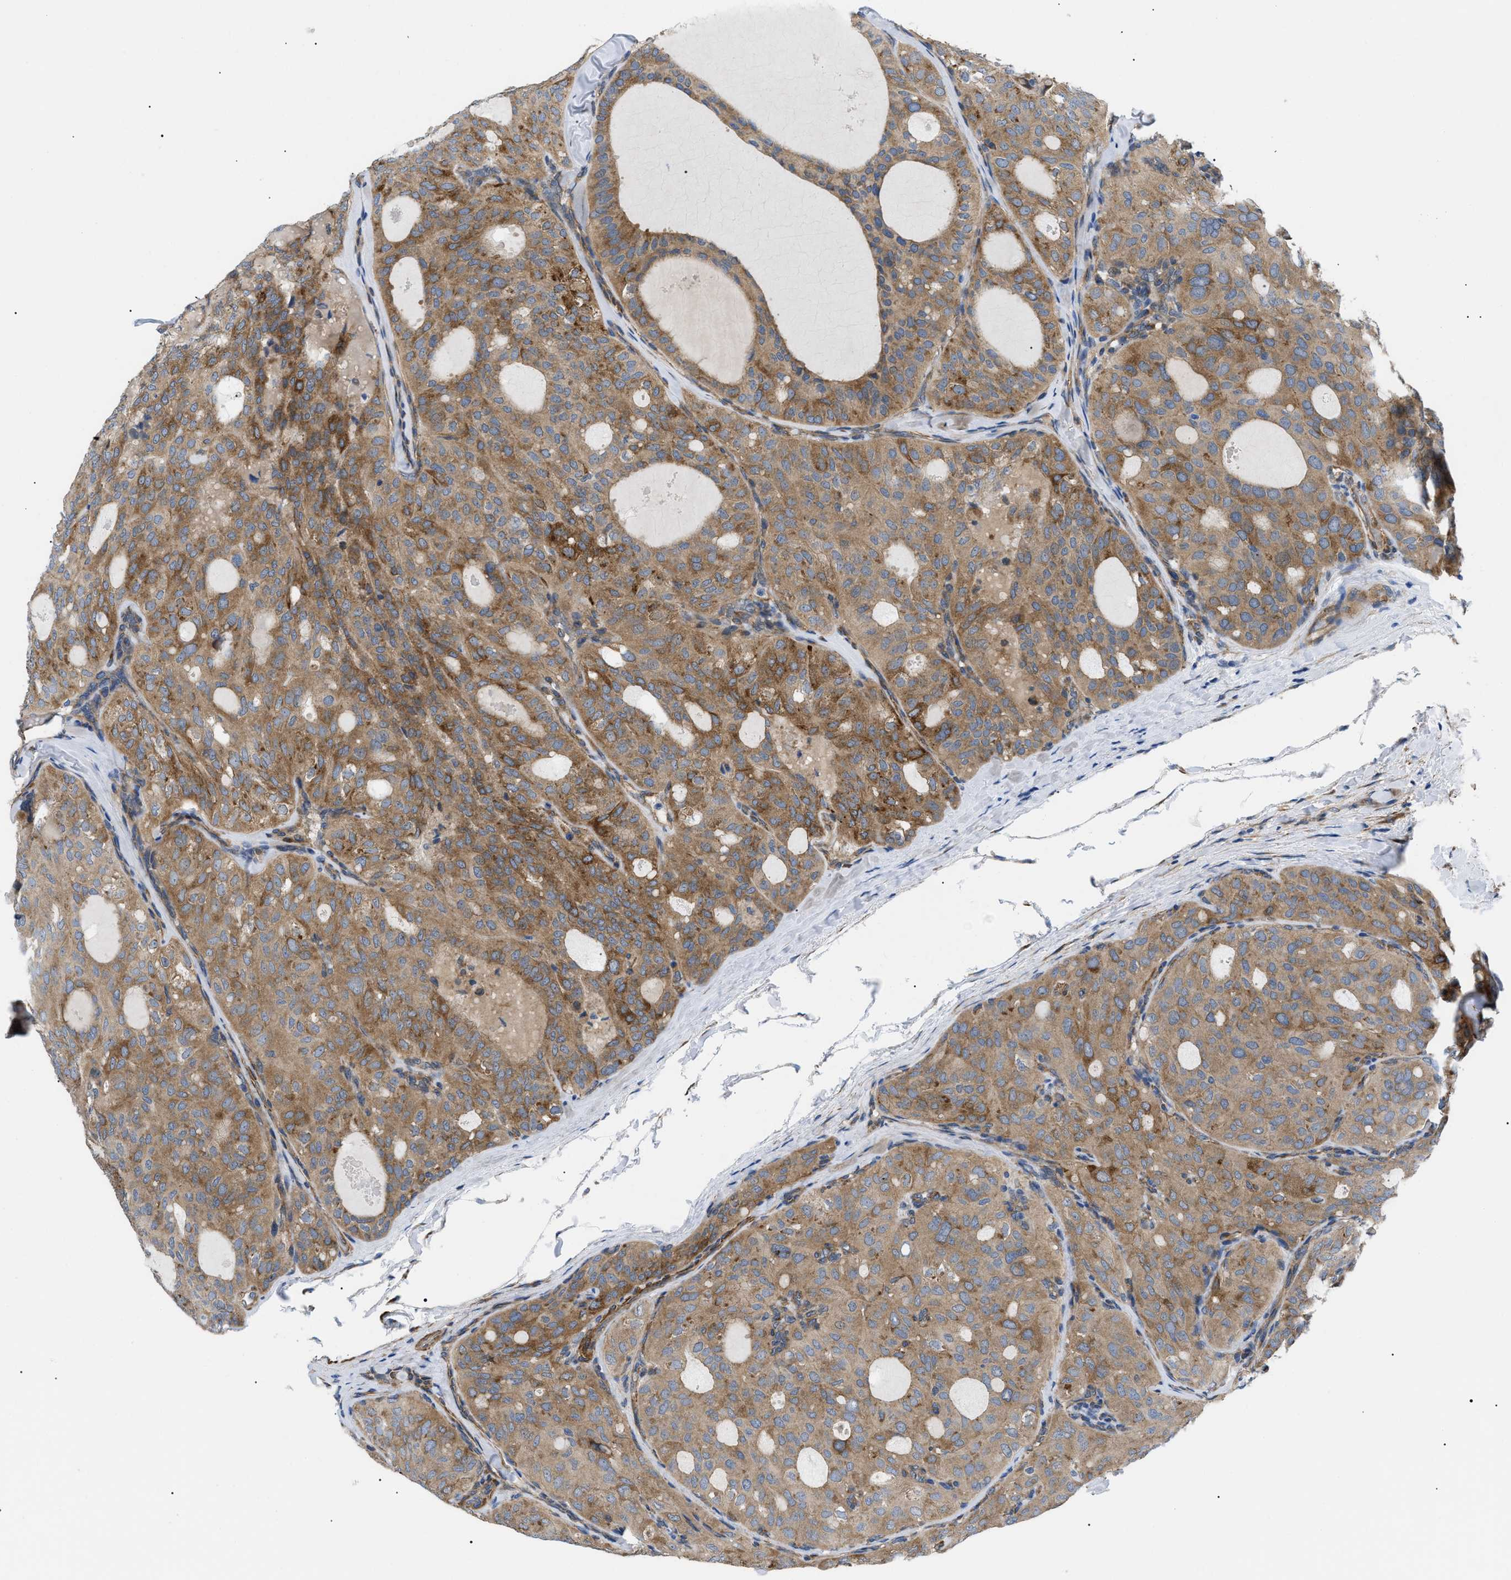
{"staining": {"intensity": "moderate", "quantity": ">75%", "location": "cytoplasmic/membranous"}, "tissue": "thyroid cancer", "cell_type": "Tumor cells", "image_type": "cancer", "snomed": [{"axis": "morphology", "description": "Follicular adenoma carcinoma, NOS"}, {"axis": "topography", "description": "Thyroid gland"}], "caption": "Follicular adenoma carcinoma (thyroid) tissue exhibits moderate cytoplasmic/membranous positivity in approximately >75% of tumor cells, visualized by immunohistochemistry.", "gene": "MYO10", "patient": {"sex": "male", "age": 75}}